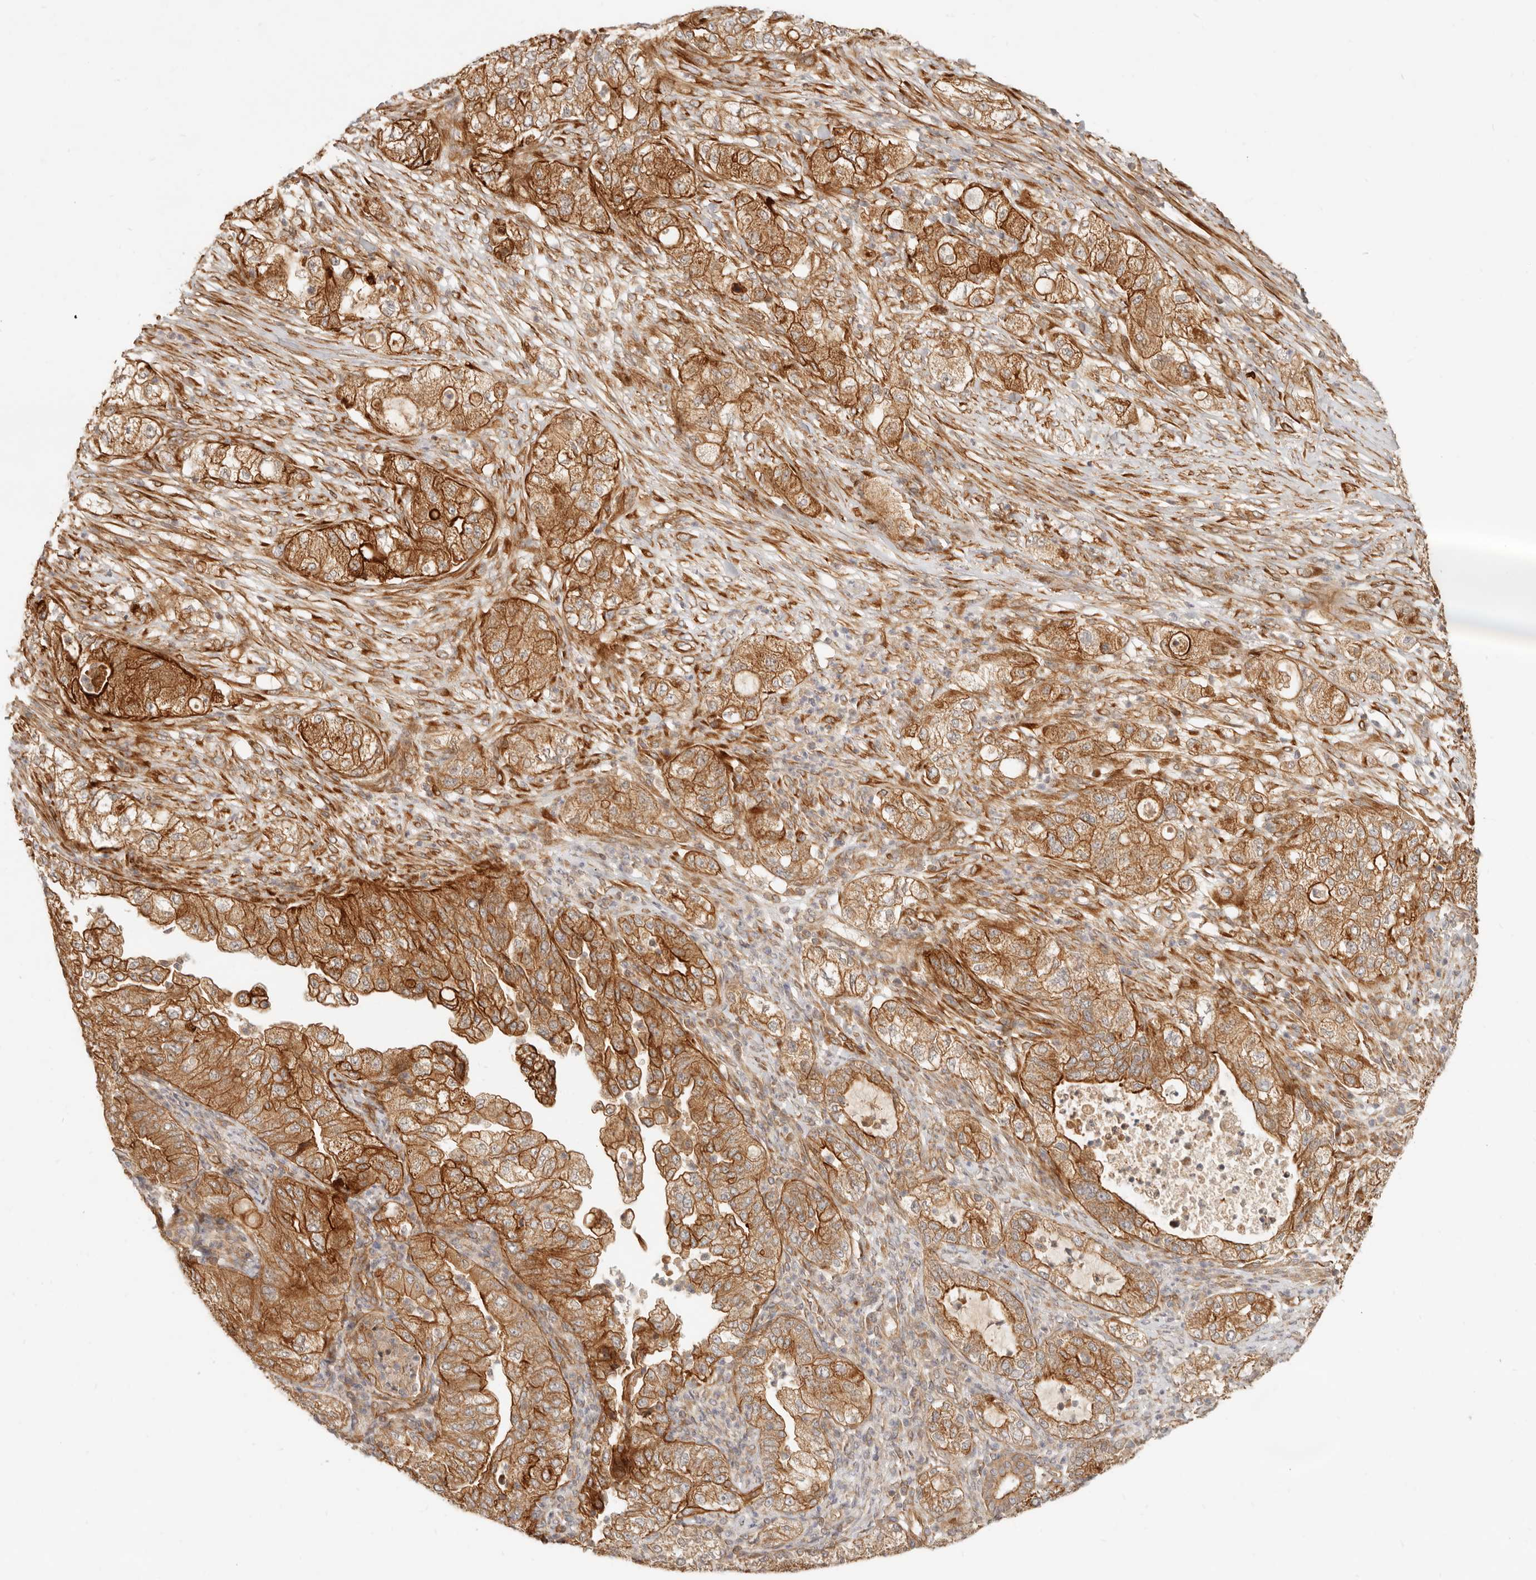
{"staining": {"intensity": "moderate", "quantity": ">75%", "location": "cytoplasmic/membranous"}, "tissue": "pancreatic cancer", "cell_type": "Tumor cells", "image_type": "cancer", "snomed": [{"axis": "morphology", "description": "Adenocarcinoma, NOS"}, {"axis": "topography", "description": "Pancreas"}], "caption": "Immunohistochemical staining of pancreatic cancer demonstrates medium levels of moderate cytoplasmic/membranous staining in approximately >75% of tumor cells. (Stains: DAB (3,3'-diaminobenzidine) in brown, nuclei in blue, Microscopy: brightfield microscopy at high magnification).", "gene": "UFSP1", "patient": {"sex": "female", "age": 78}}